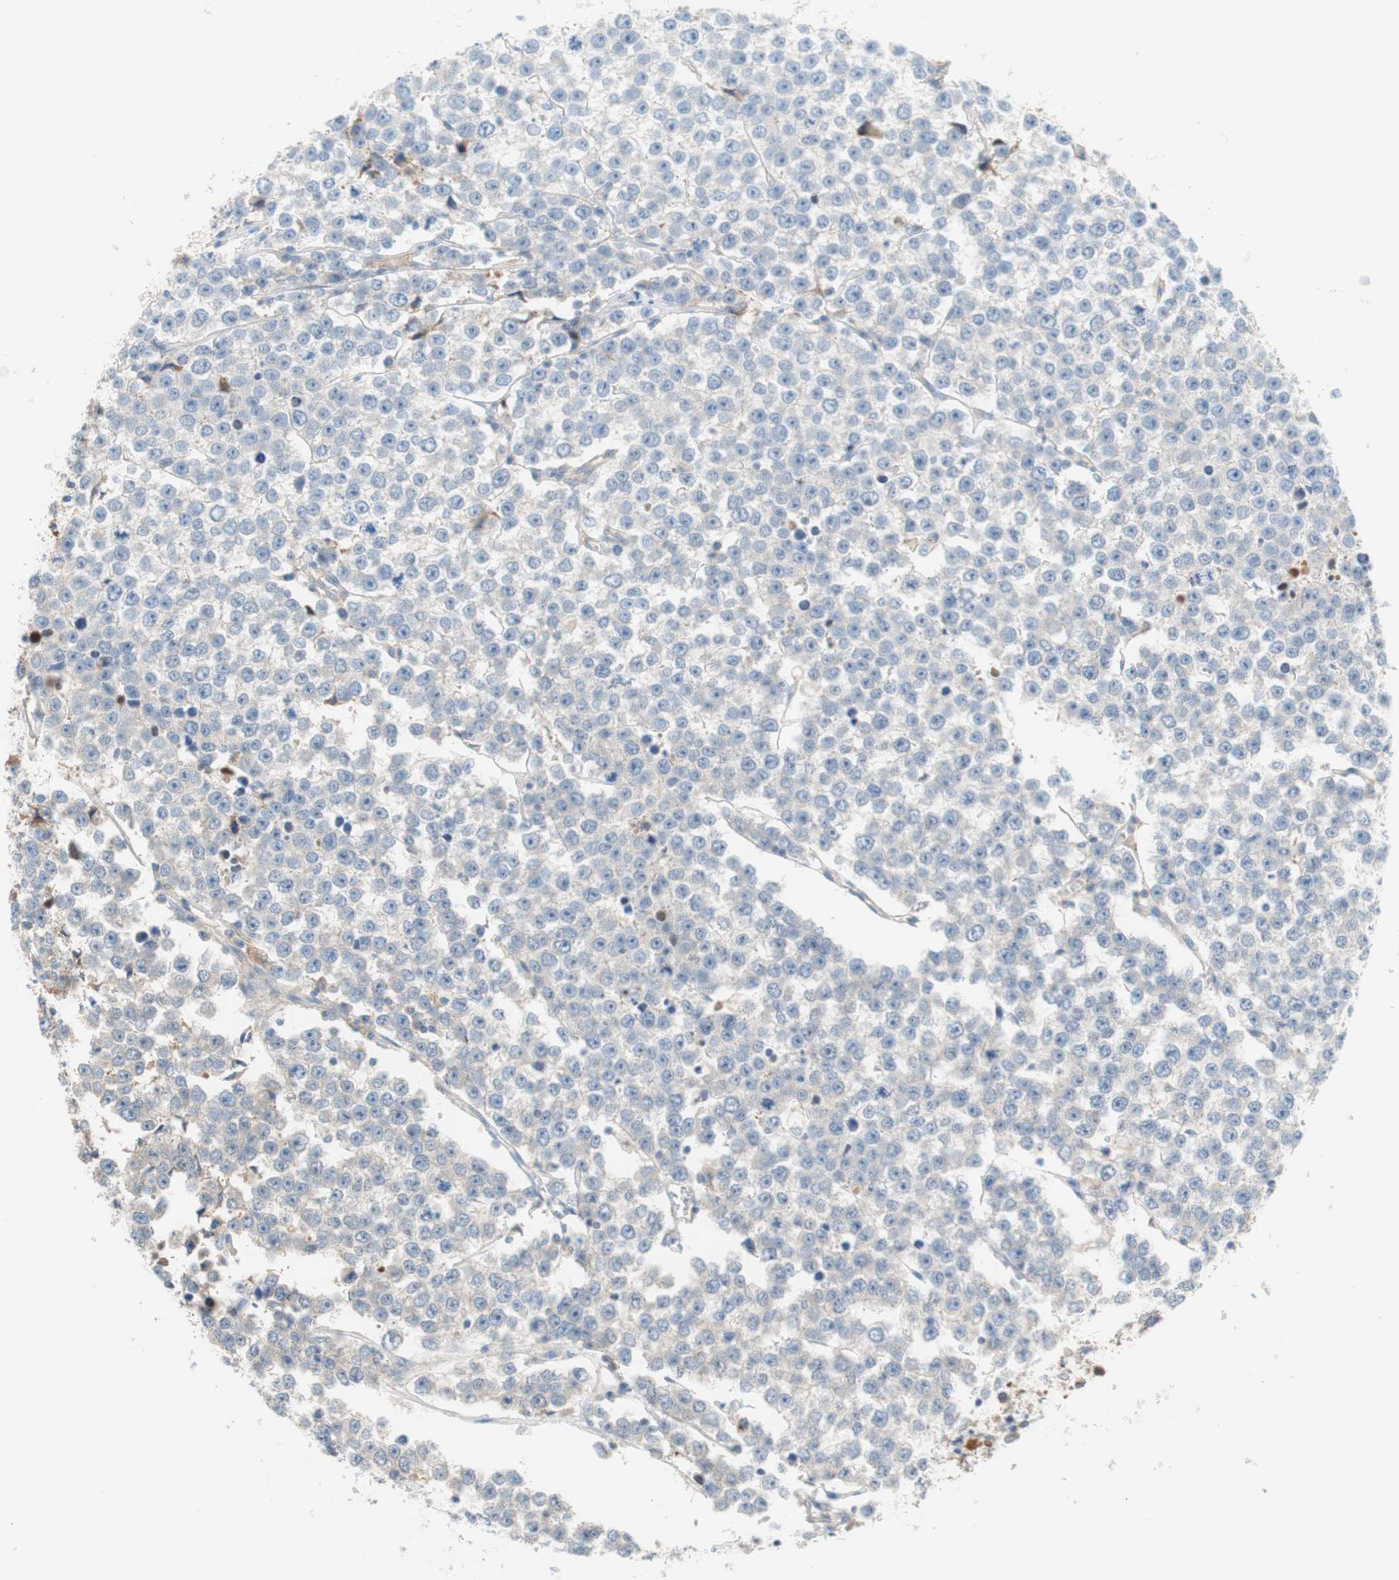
{"staining": {"intensity": "negative", "quantity": "none", "location": "none"}, "tissue": "testis cancer", "cell_type": "Tumor cells", "image_type": "cancer", "snomed": [{"axis": "morphology", "description": "Seminoma, NOS"}, {"axis": "morphology", "description": "Carcinoma, Embryonal, NOS"}, {"axis": "topography", "description": "Testis"}], "caption": "There is no significant expression in tumor cells of seminoma (testis).", "gene": "RBP4", "patient": {"sex": "male", "age": 52}}